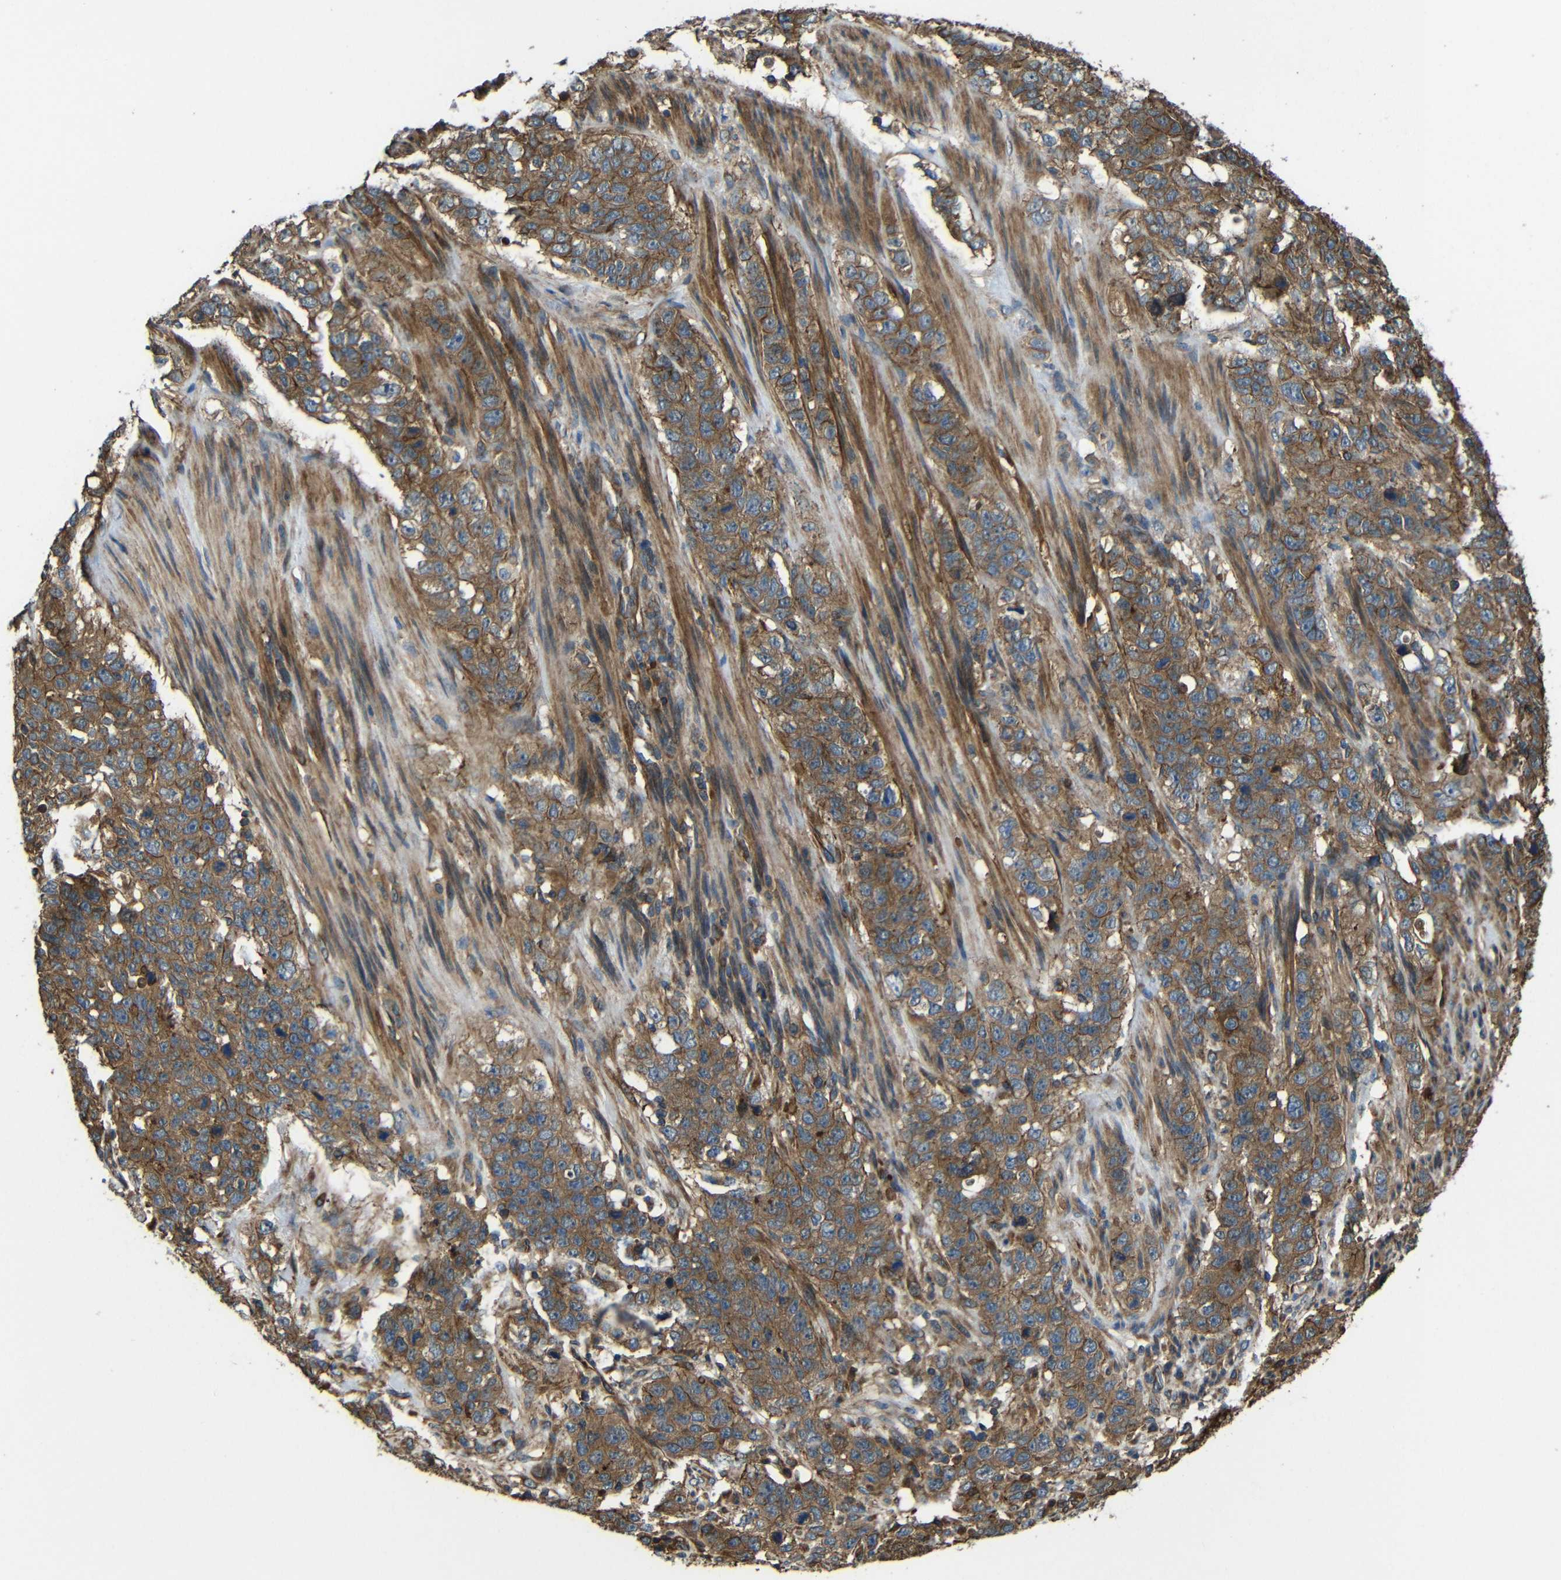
{"staining": {"intensity": "moderate", "quantity": ">75%", "location": "cytoplasmic/membranous"}, "tissue": "stomach cancer", "cell_type": "Tumor cells", "image_type": "cancer", "snomed": [{"axis": "morphology", "description": "Adenocarcinoma, NOS"}, {"axis": "topography", "description": "Stomach"}], "caption": "Immunohistochemical staining of stomach adenocarcinoma reveals medium levels of moderate cytoplasmic/membranous staining in approximately >75% of tumor cells. The staining was performed using DAB, with brown indicating positive protein expression. Nuclei are stained blue with hematoxylin.", "gene": "PTCH1", "patient": {"sex": "male", "age": 48}}